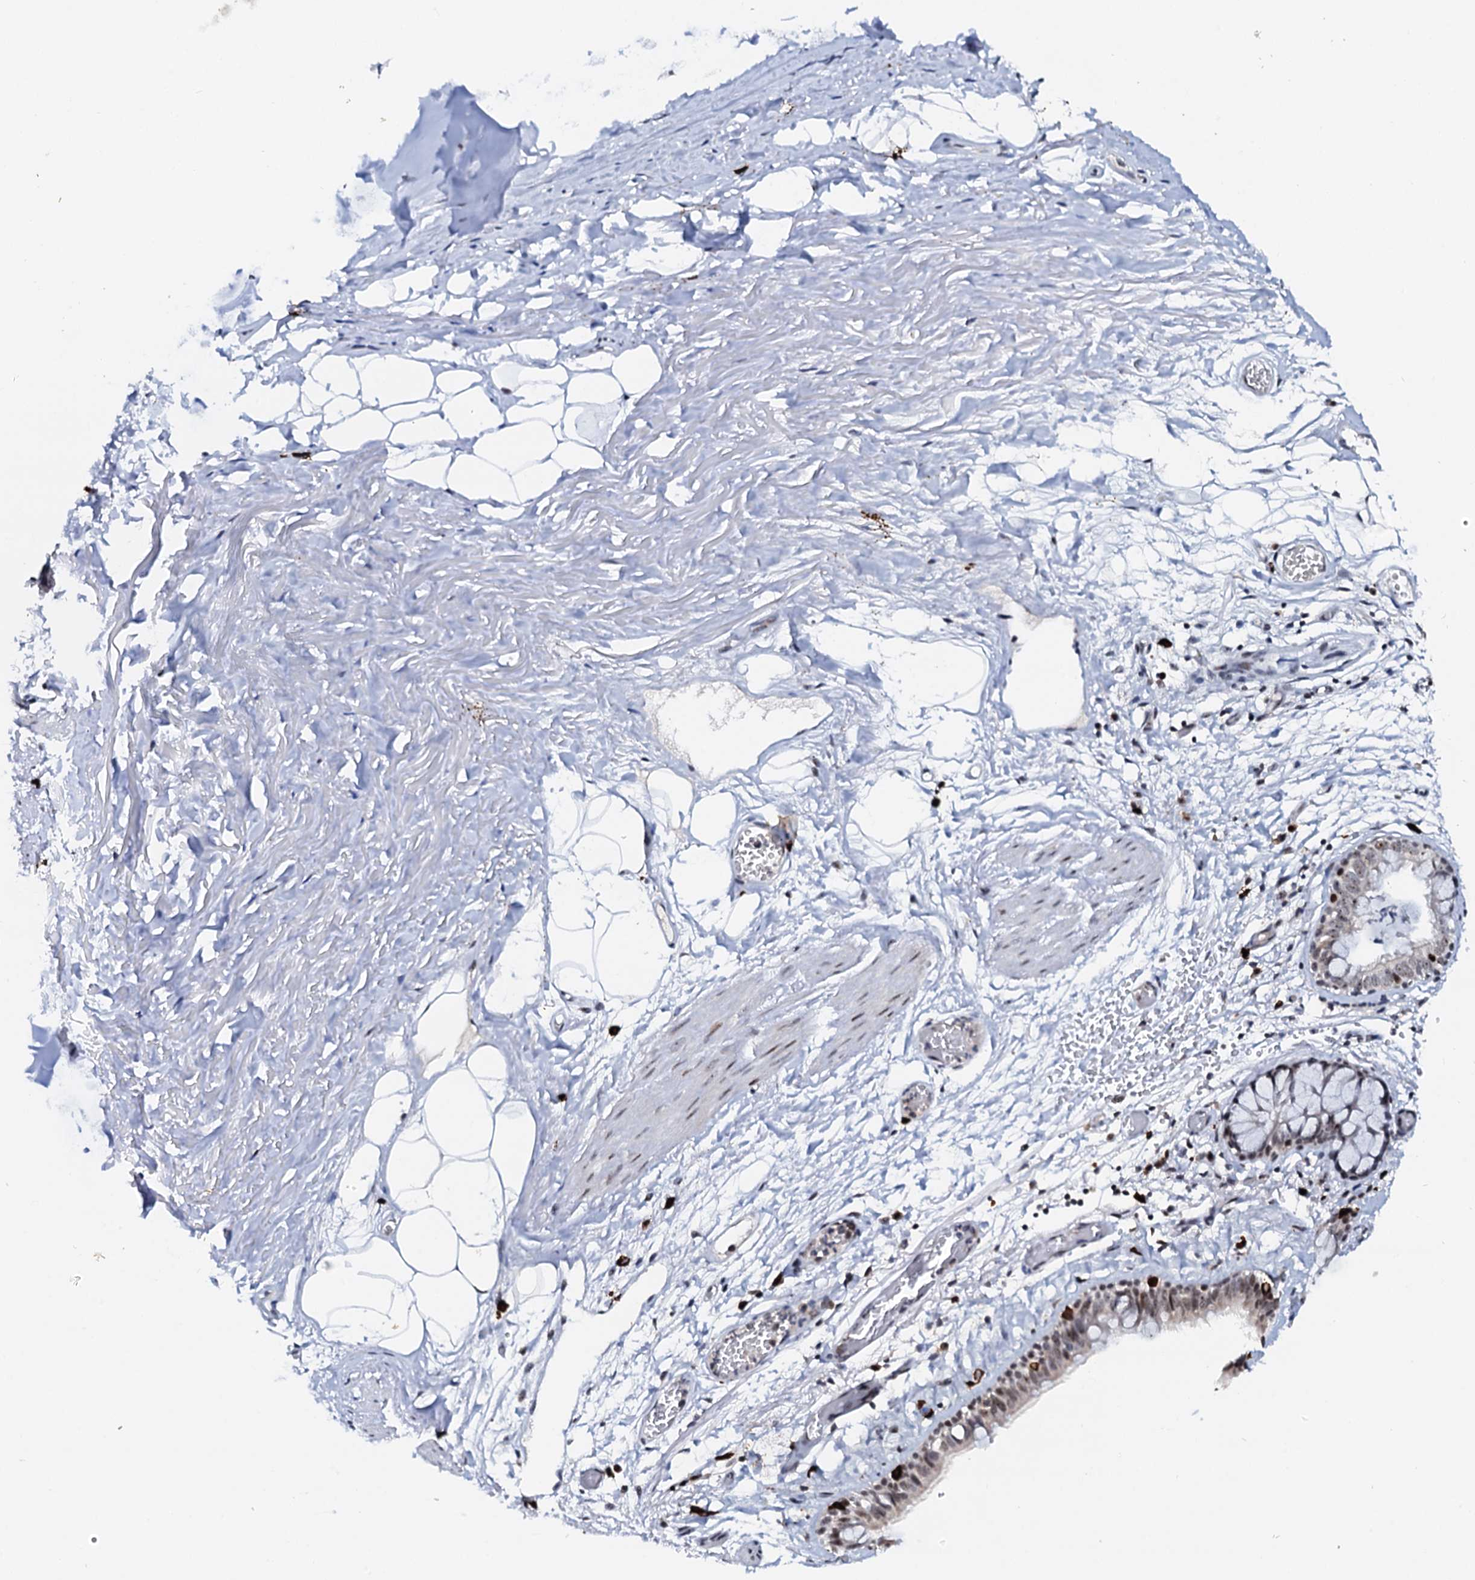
{"staining": {"intensity": "moderate", "quantity": "25%-75%", "location": "nuclear"}, "tissue": "bronchus", "cell_type": "Respiratory epithelial cells", "image_type": "normal", "snomed": [{"axis": "morphology", "description": "Normal tissue, NOS"}, {"axis": "topography", "description": "Bronchus"}, {"axis": "topography", "description": "Lung"}], "caption": "This is a micrograph of IHC staining of benign bronchus, which shows moderate staining in the nuclear of respiratory epithelial cells.", "gene": "NEUROG3", "patient": {"sex": "male", "age": 56}}